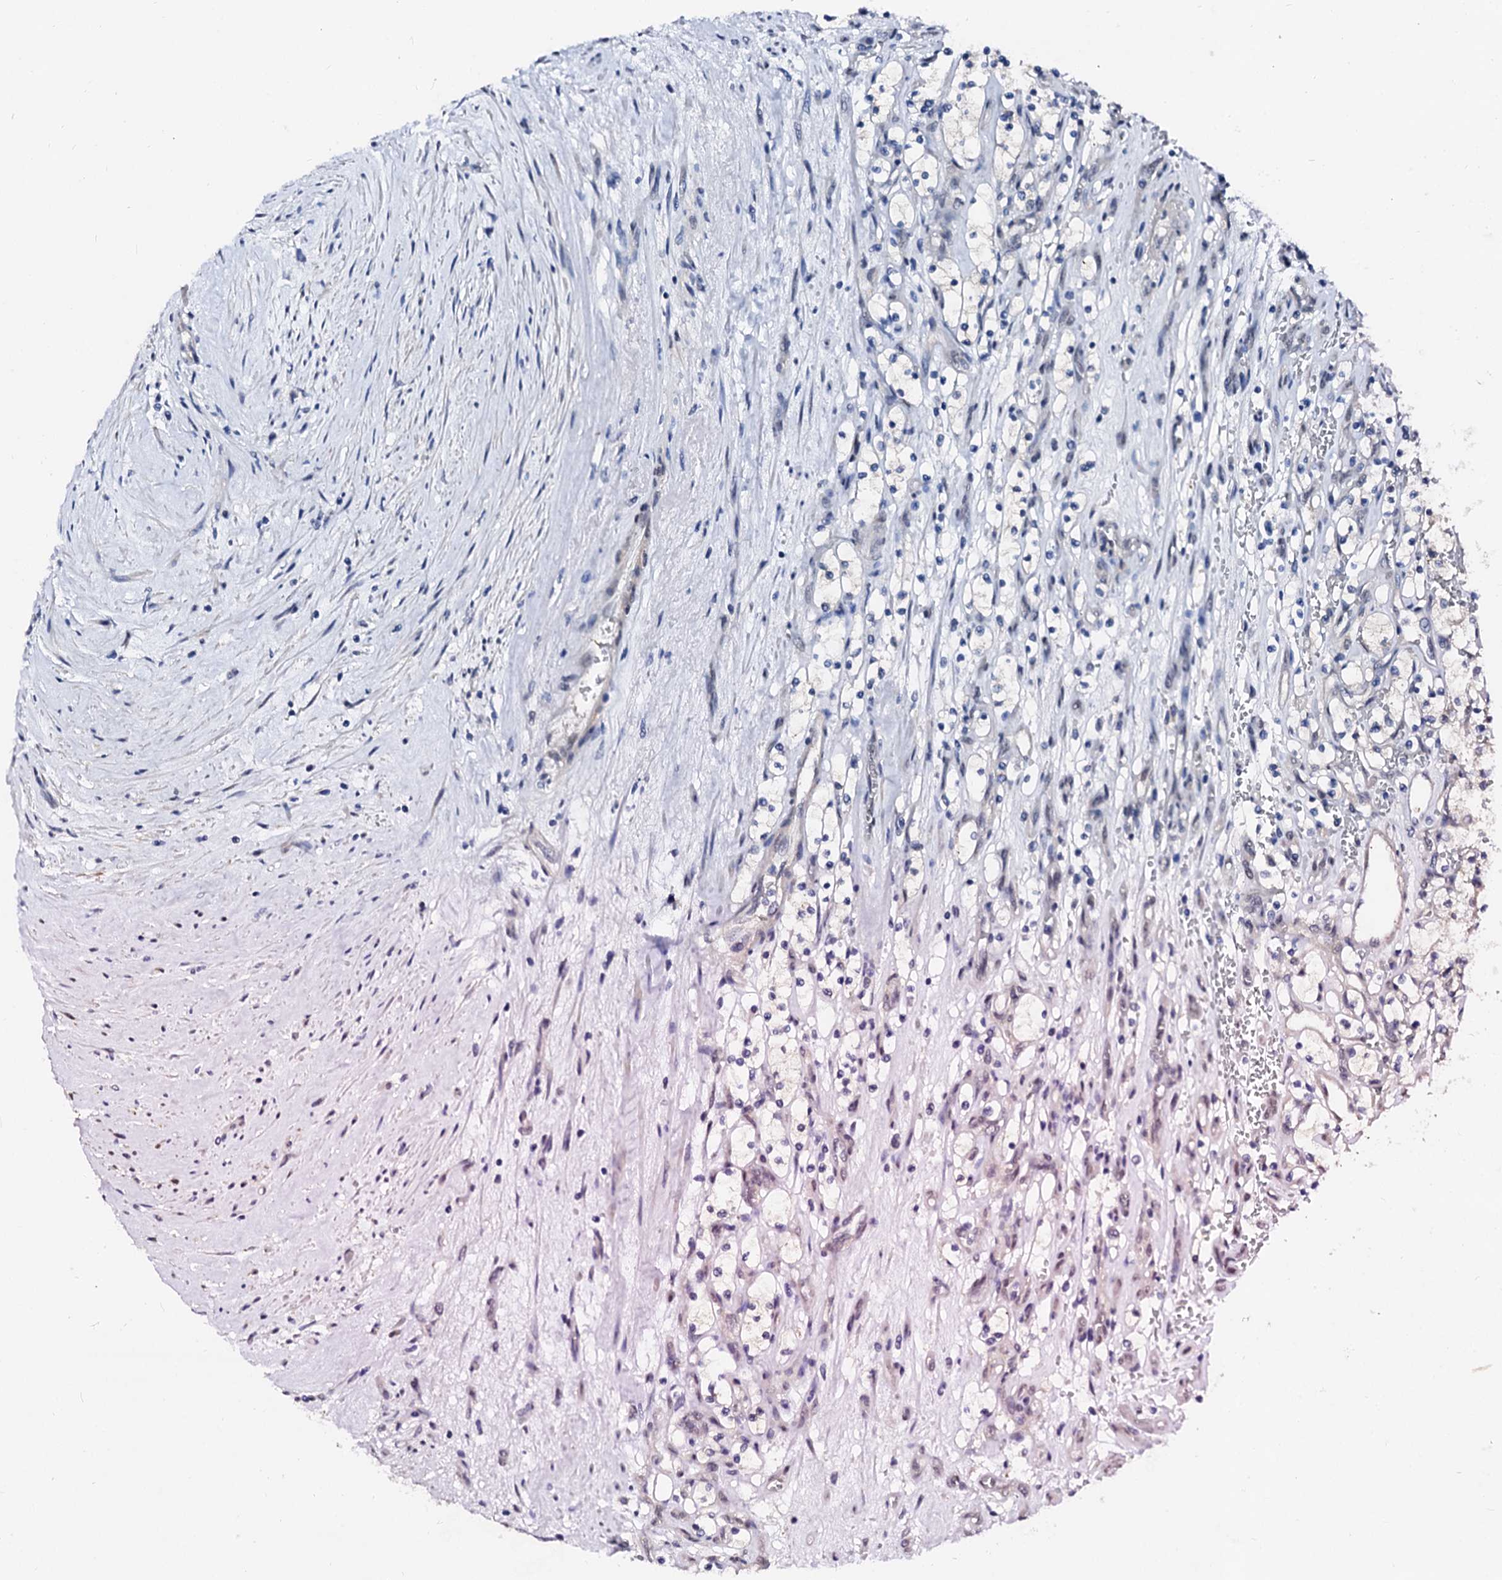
{"staining": {"intensity": "weak", "quantity": "<25%", "location": "nuclear"}, "tissue": "renal cancer", "cell_type": "Tumor cells", "image_type": "cancer", "snomed": [{"axis": "morphology", "description": "Adenocarcinoma, NOS"}, {"axis": "topography", "description": "Kidney"}], "caption": "Immunohistochemical staining of human adenocarcinoma (renal) demonstrates no significant staining in tumor cells. The staining was performed using DAB to visualize the protein expression in brown, while the nuclei were stained in blue with hematoxylin (Magnification: 20x).", "gene": "CSN2", "patient": {"sex": "female", "age": 69}}